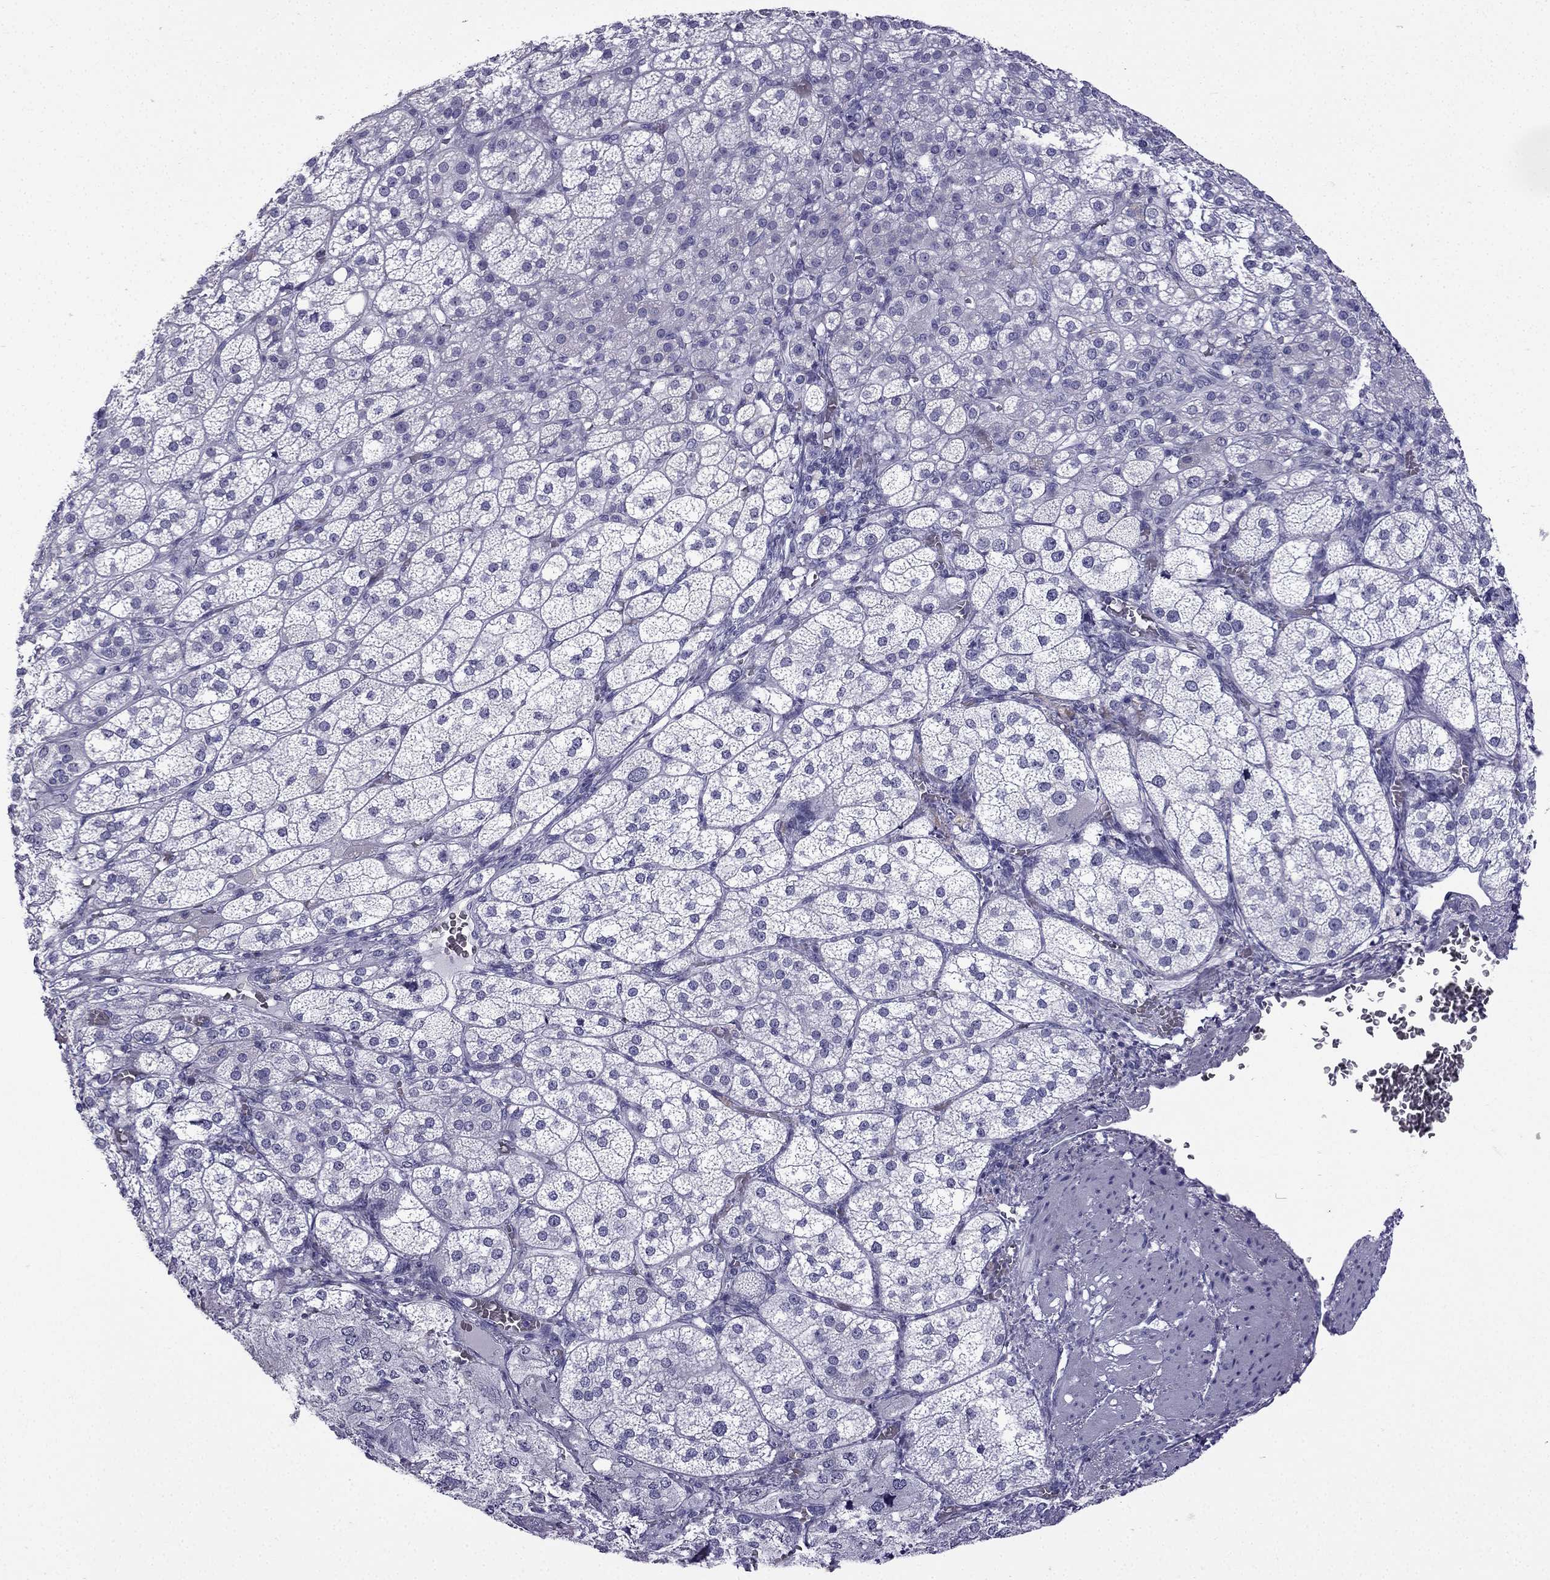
{"staining": {"intensity": "negative", "quantity": "none", "location": "none"}, "tissue": "adrenal gland", "cell_type": "Glandular cells", "image_type": "normal", "snomed": [{"axis": "morphology", "description": "Normal tissue, NOS"}, {"axis": "topography", "description": "Adrenal gland"}], "caption": "Immunohistochemistry of normal adrenal gland reveals no positivity in glandular cells.", "gene": "GJA8", "patient": {"sex": "female", "age": 60}}